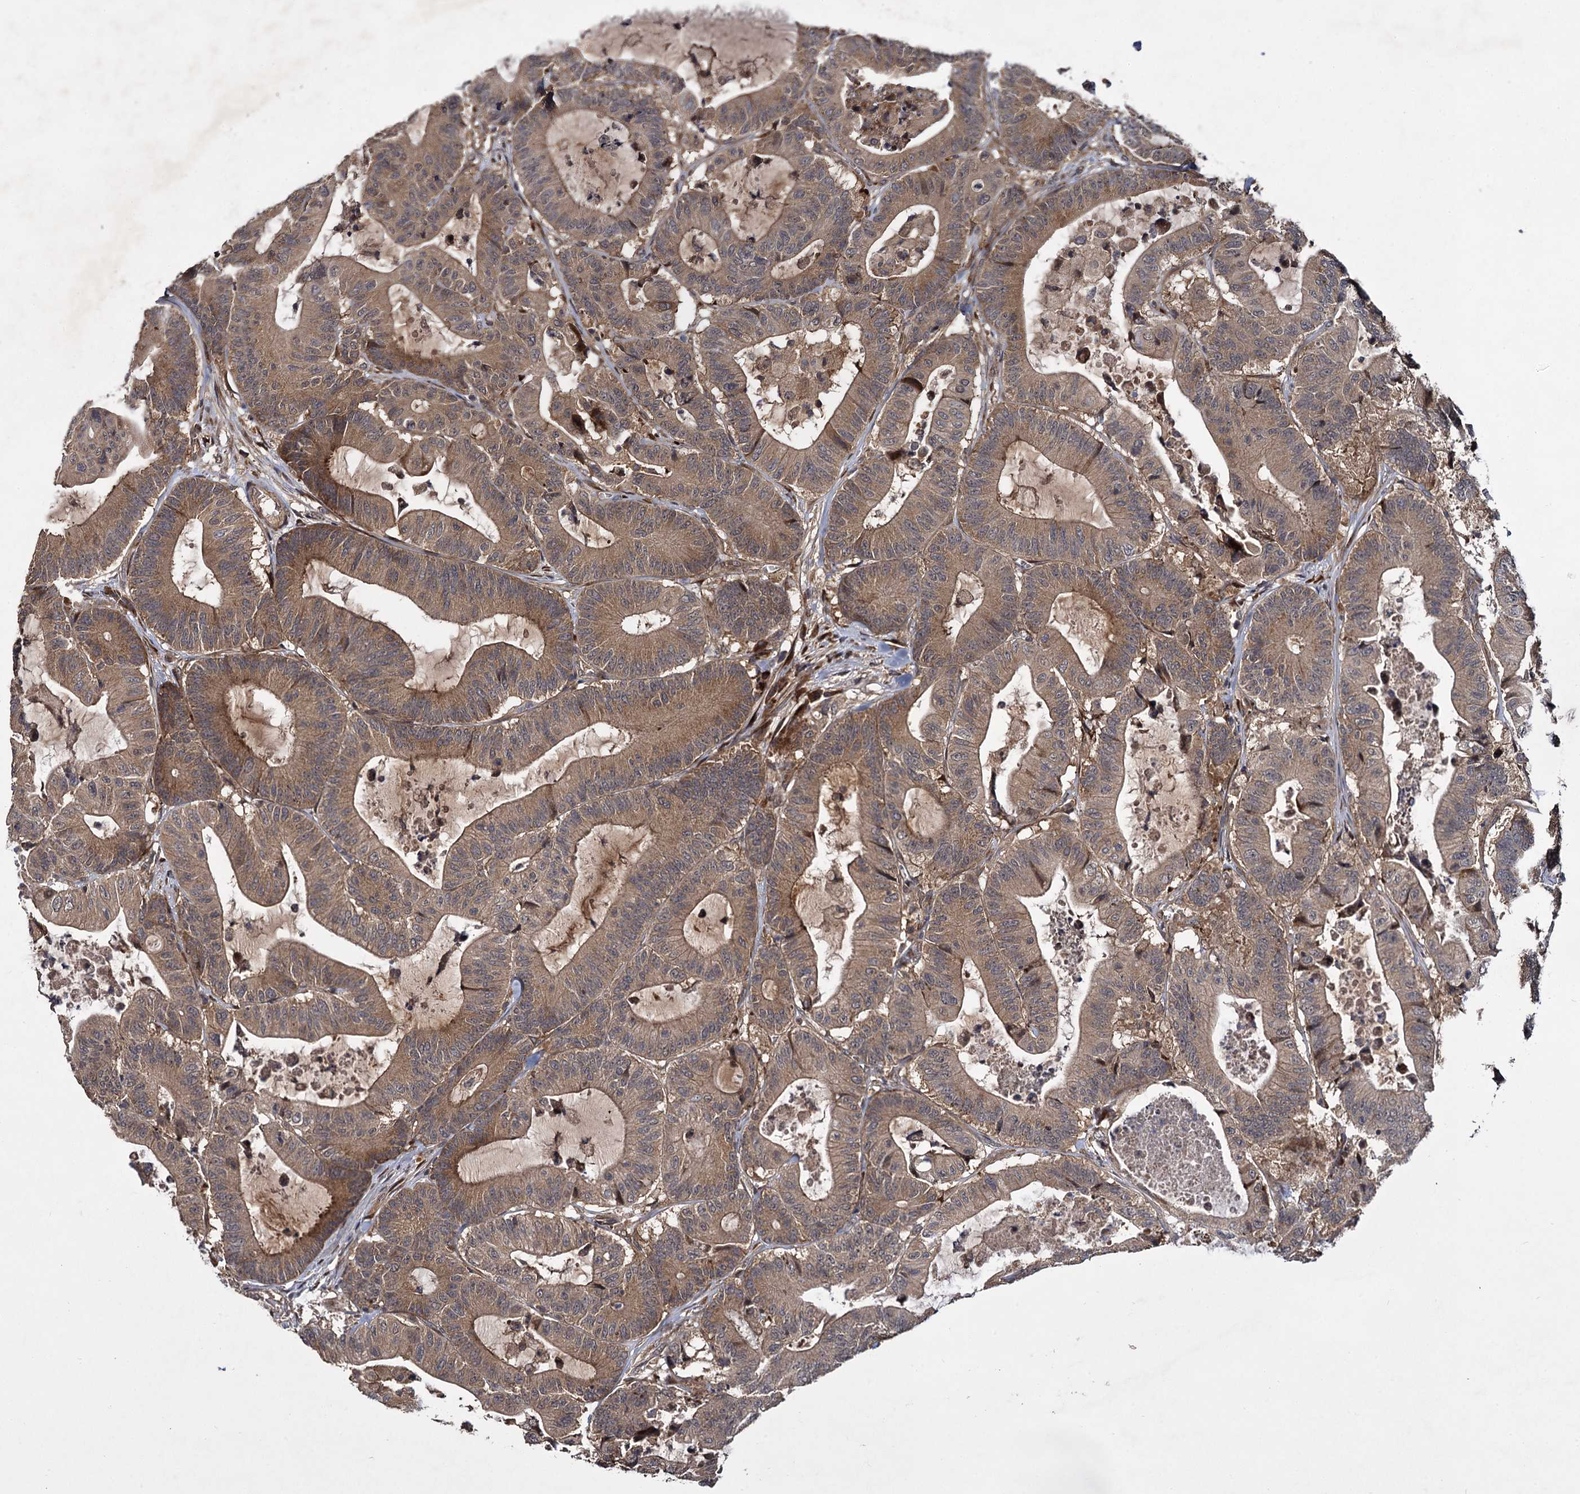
{"staining": {"intensity": "moderate", "quantity": ">75%", "location": "cytoplasmic/membranous"}, "tissue": "colorectal cancer", "cell_type": "Tumor cells", "image_type": "cancer", "snomed": [{"axis": "morphology", "description": "Adenocarcinoma, NOS"}, {"axis": "topography", "description": "Colon"}], "caption": "Immunohistochemical staining of human colorectal cancer displays medium levels of moderate cytoplasmic/membranous protein expression in about >75% of tumor cells.", "gene": "INPPL1", "patient": {"sex": "female", "age": 84}}